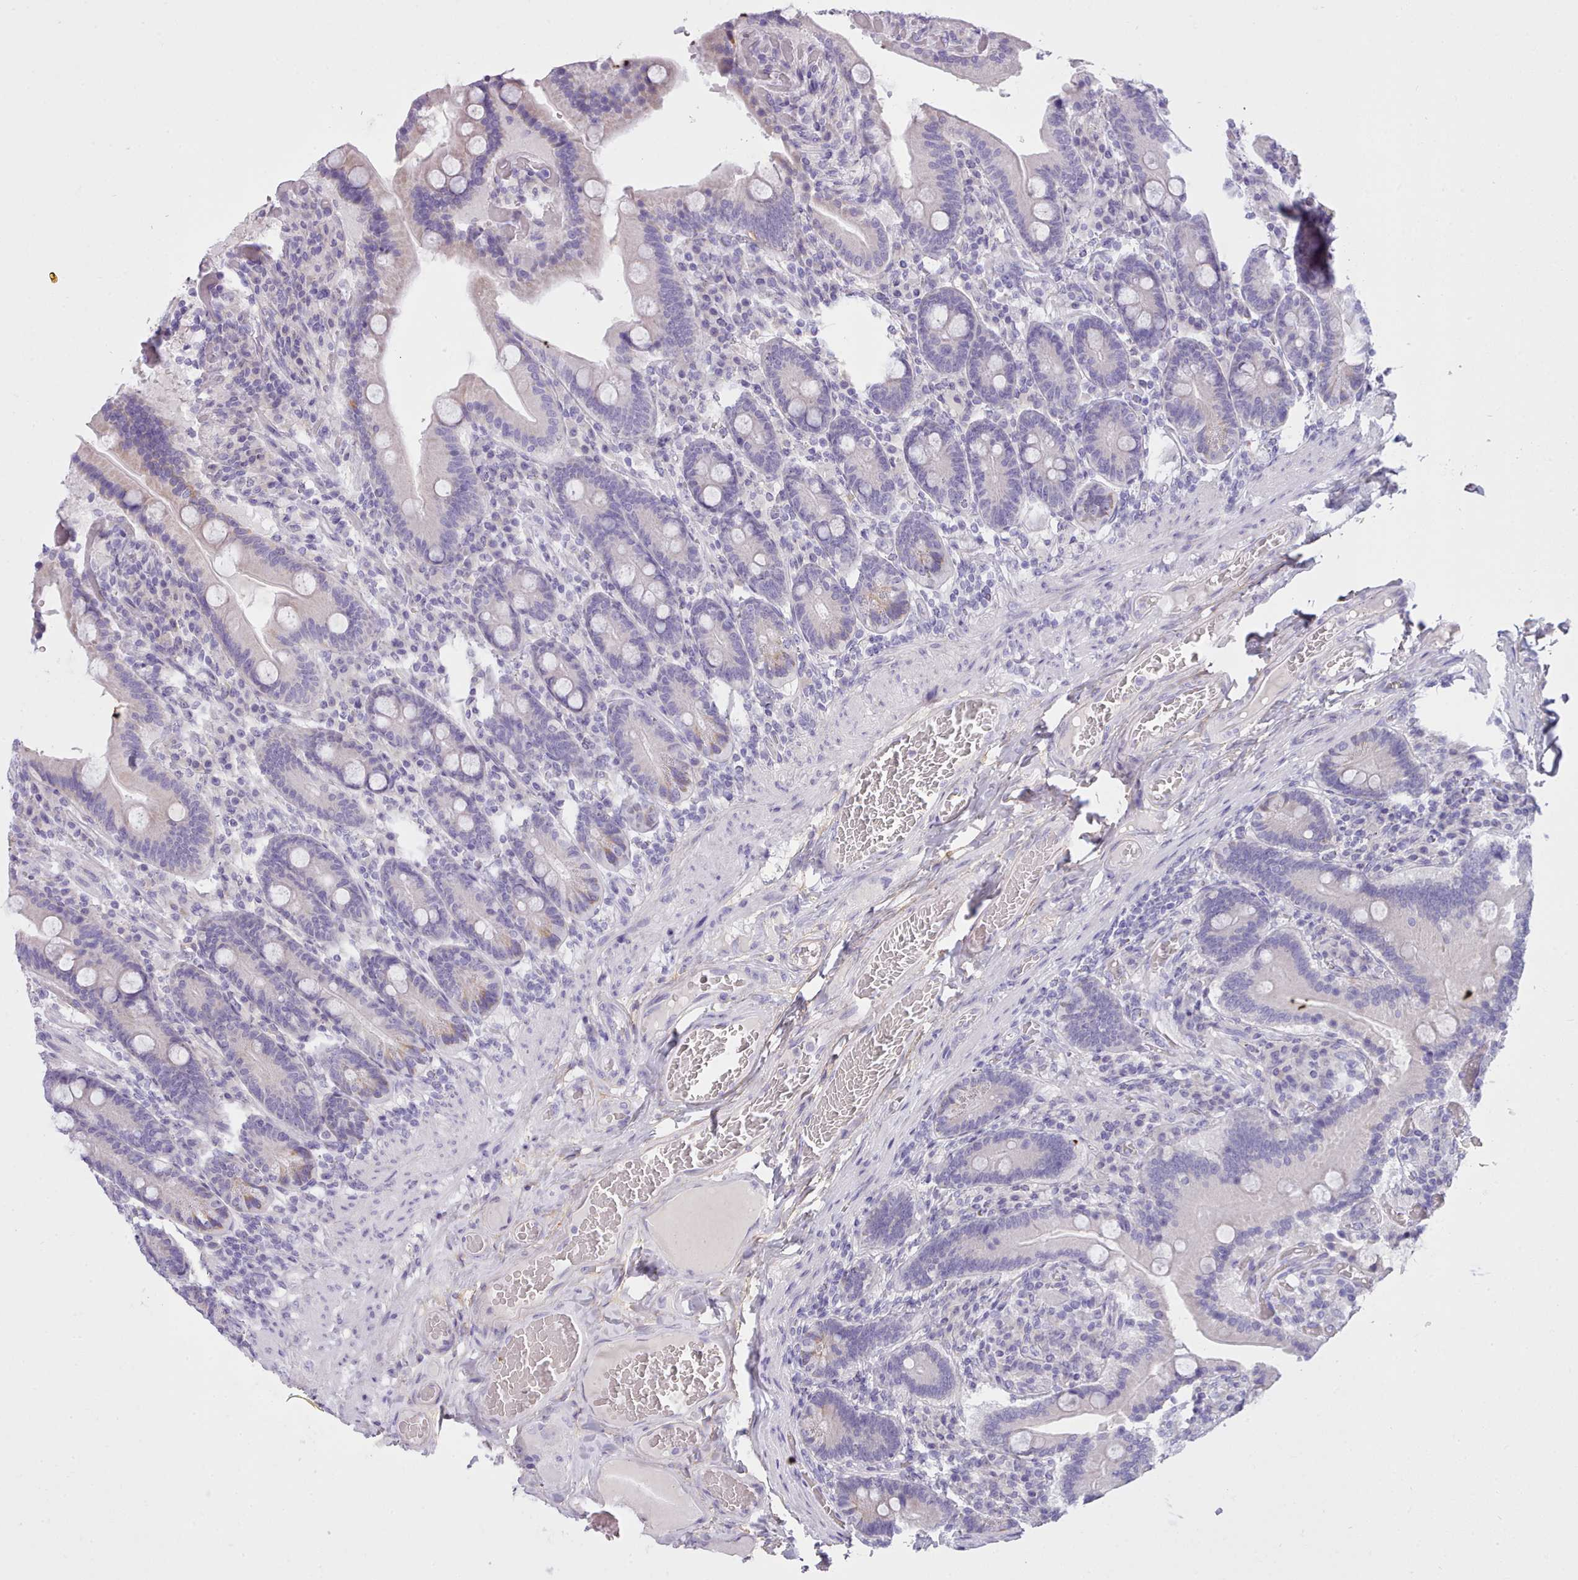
{"staining": {"intensity": "negative", "quantity": "none", "location": "none"}, "tissue": "duodenum", "cell_type": "Glandular cells", "image_type": "normal", "snomed": [{"axis": "morphology", "description": "Normal tissue, NOS"}, {"axis": "topography", "description": "Duodenum"}], "caption": "IHC of unremarkable human duodenum demonstrates no staining in glandular cells. (Immunohistochemistry (ihc), brightfield microscopy, high magnification).", "gene": "CYP2A13", "patient": {"sex": "female", "age": 62}}